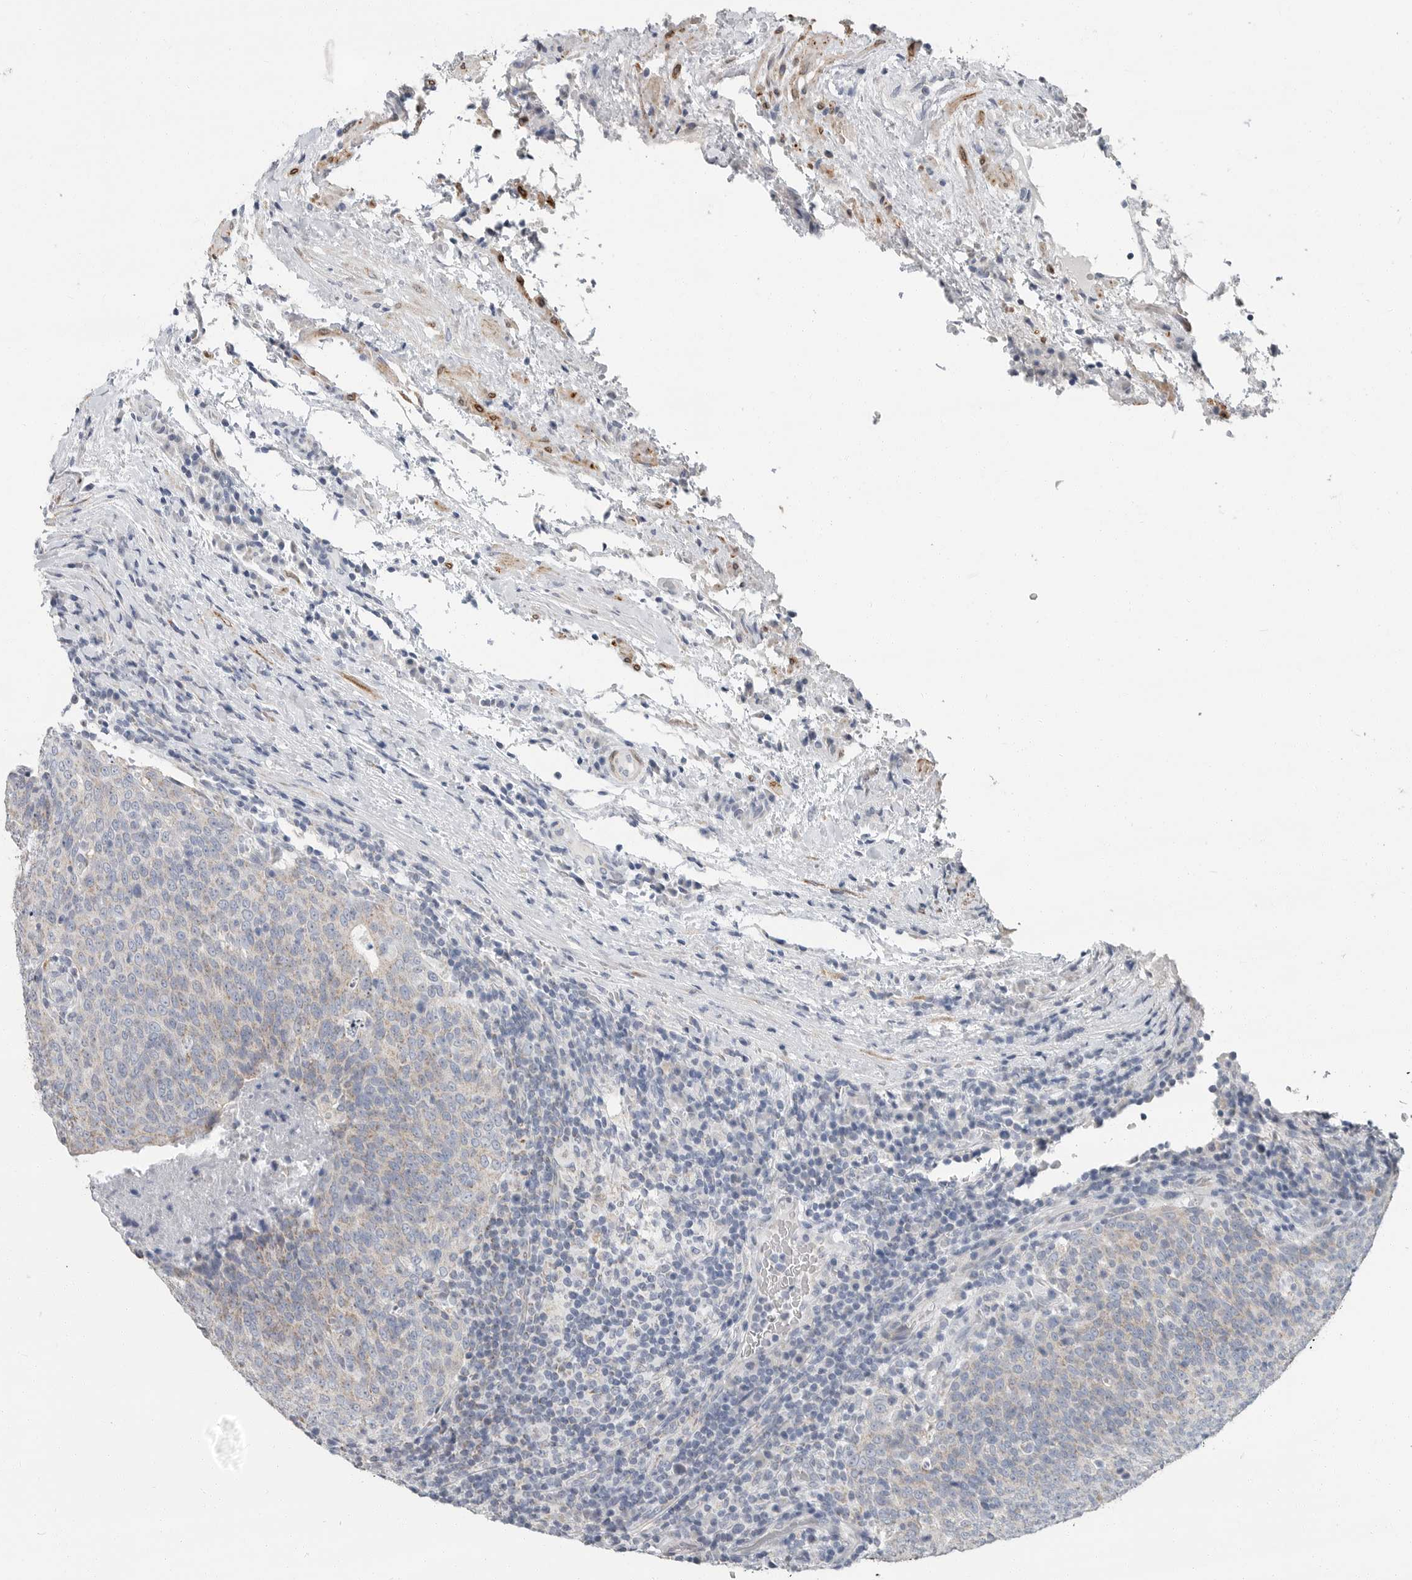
{"staining": {"intensity": "negative", "quantity": "none", "location": "none"}, "tissue": "head and neck cancer", "cell_type": "Tumor cells", "image_type": "cancer", "snomed": [{"axis": "morphology", "description": "Squamous cell carcinoma, NOS"}, {"axis": "morphology", "description": "Squamous cell carcinoma, metastatic, NOS"}, {"axis": "topography", "description": "Lymph node"}, {"axis": "topography", "description": "Head-Neck"}], "caption": "An IHC micrograph of squamous cell carcinoma (head and neck) is shown. There is no staining in tumor cells of squamous cell carcinoma (head and neck).", "gene": "PLN", "patient": {"sex": "male", "age": 62}}